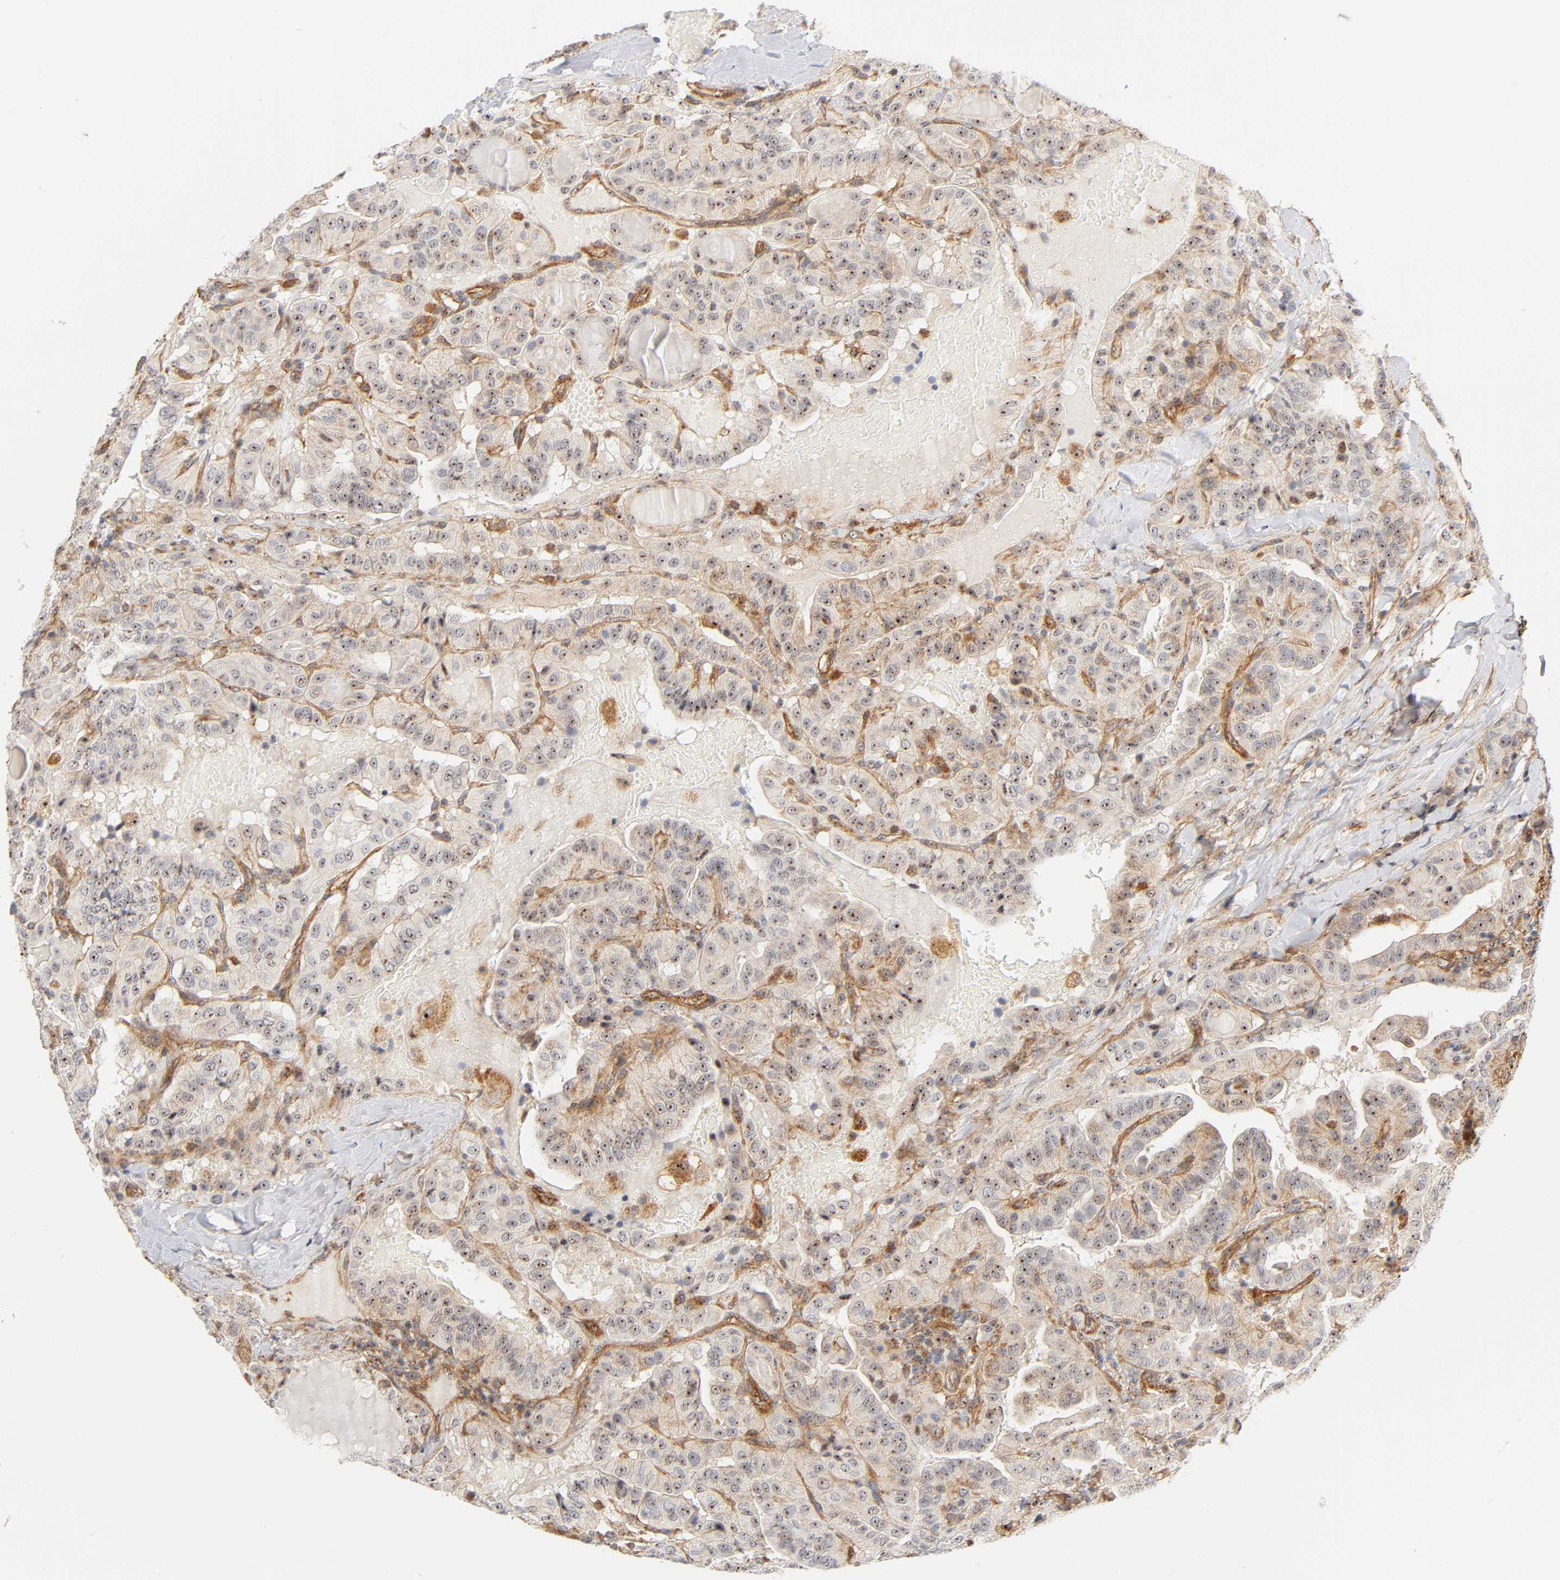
{"staining": {"intensity": "strong", "quantity": ">75%", "location": "cytoplasmic/membranous,nuclear"}, "tissue": "thyroid cancer", "cell_type": "Tumor cells", "image_type": "cancer", "snomed": [{"axis": "morphology", "description": "Papillary adenocarcinoma, NOS"}, {"axis": "topography", "description": "Thyroid gland"}], "caption": "Human papillary adenocarcinoma (thyroid) stained with a brown dye shows strong cytoplasmic/membranous and nuclear positive staining in approximately >75% of tumor cells.", "gene": "PLD1", "patient": {"sex": "male", "age": 77}}